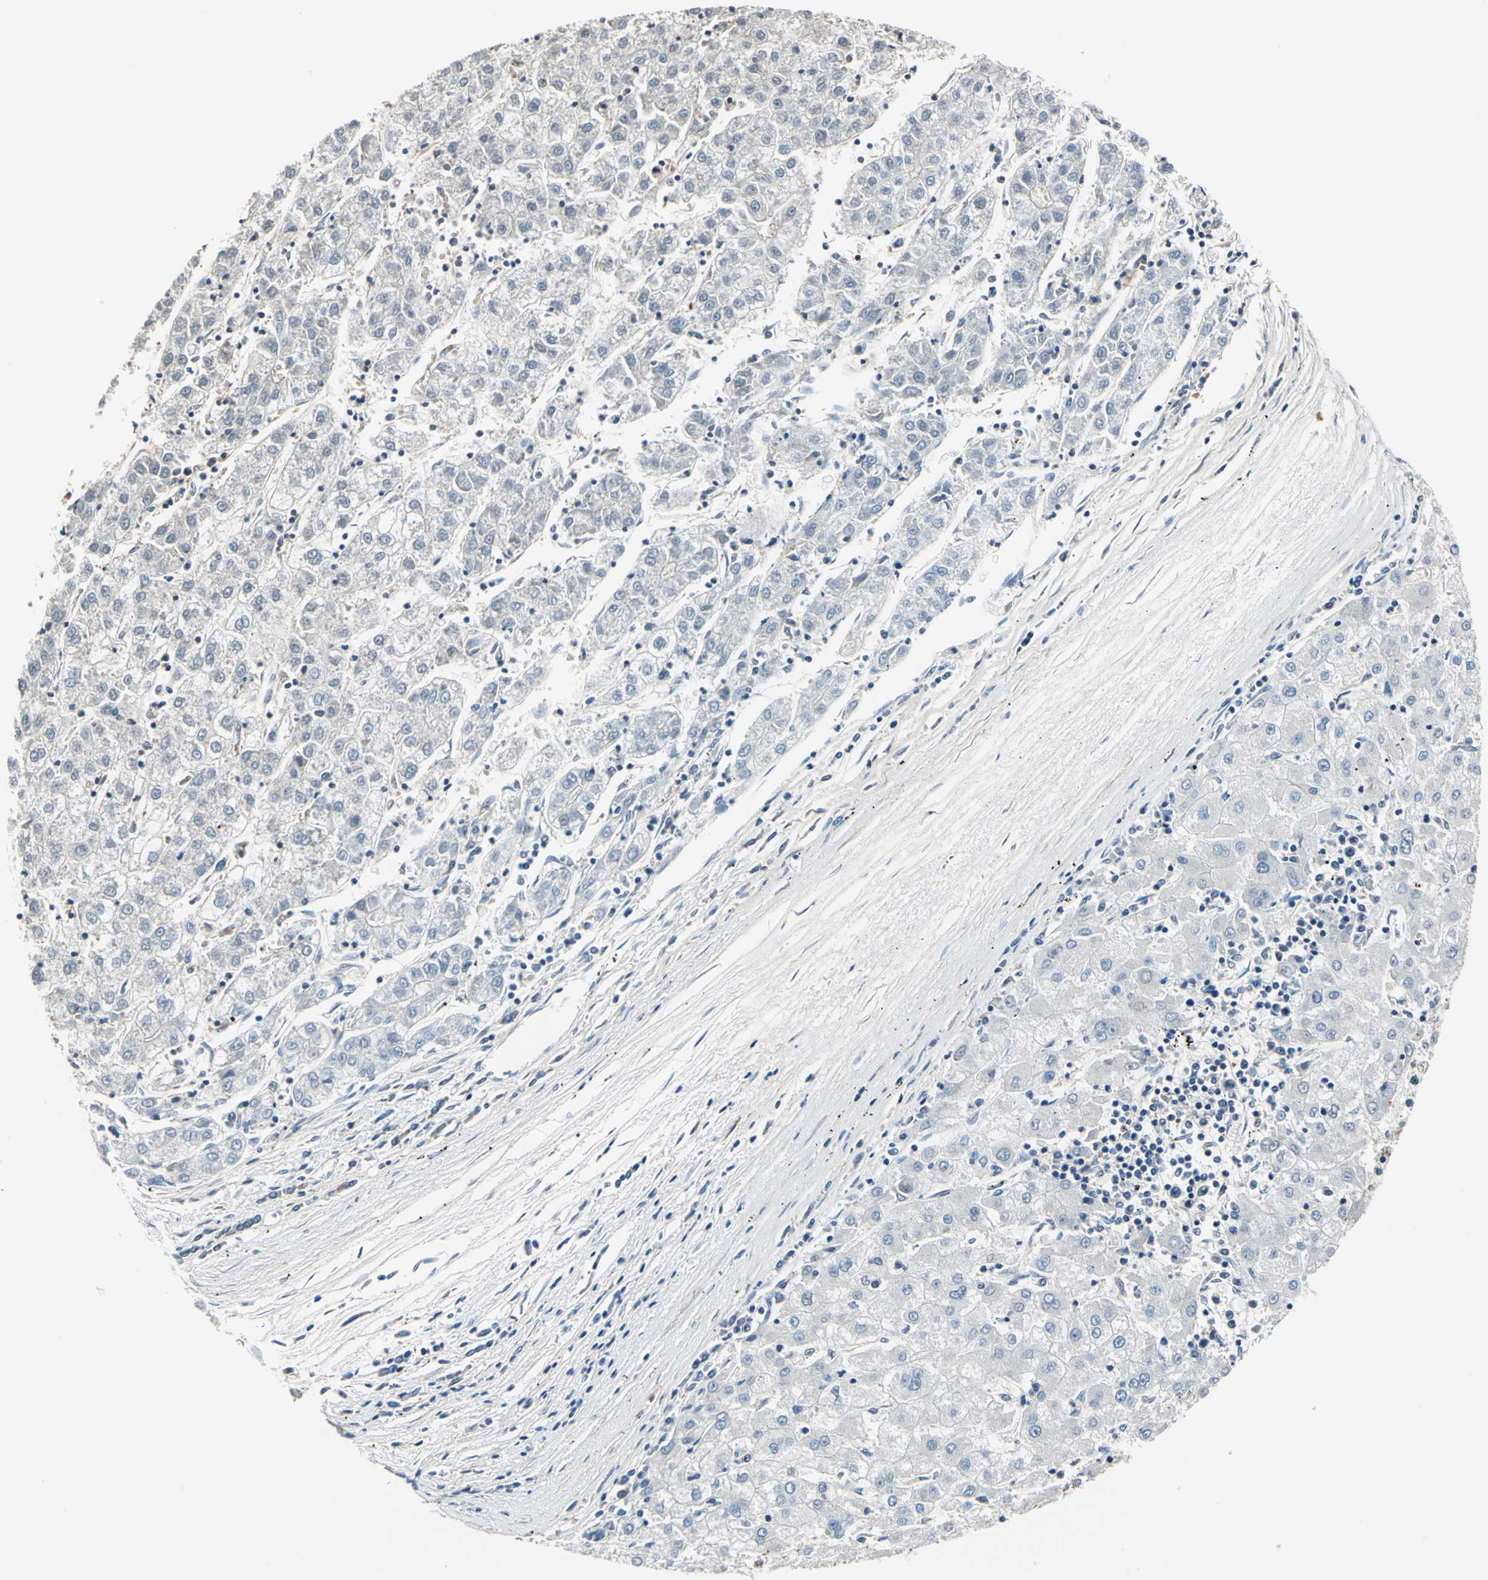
{"staining": {"intensity": "negative", "quantity": "none", "location": "none"}, "tissue": "liver cancer", "cell_type": "Tumor cells", "image_type": "cancer", "snomed": [{"axis": "morphology", "description": "Carcinoma, Hepatocellular, NOS"}, {"axis": "topography", "description": "Liver"}], "caption": "Protein analysis of liver hepatocellular carcinoma reveals no significant positivity in tumor cells. (DAB (3,3'-diaminobenzidine) immunohistochemistry, high magnification).", "gene": "DDX3Y", "patient": {"sex": "male", "age": 72}}